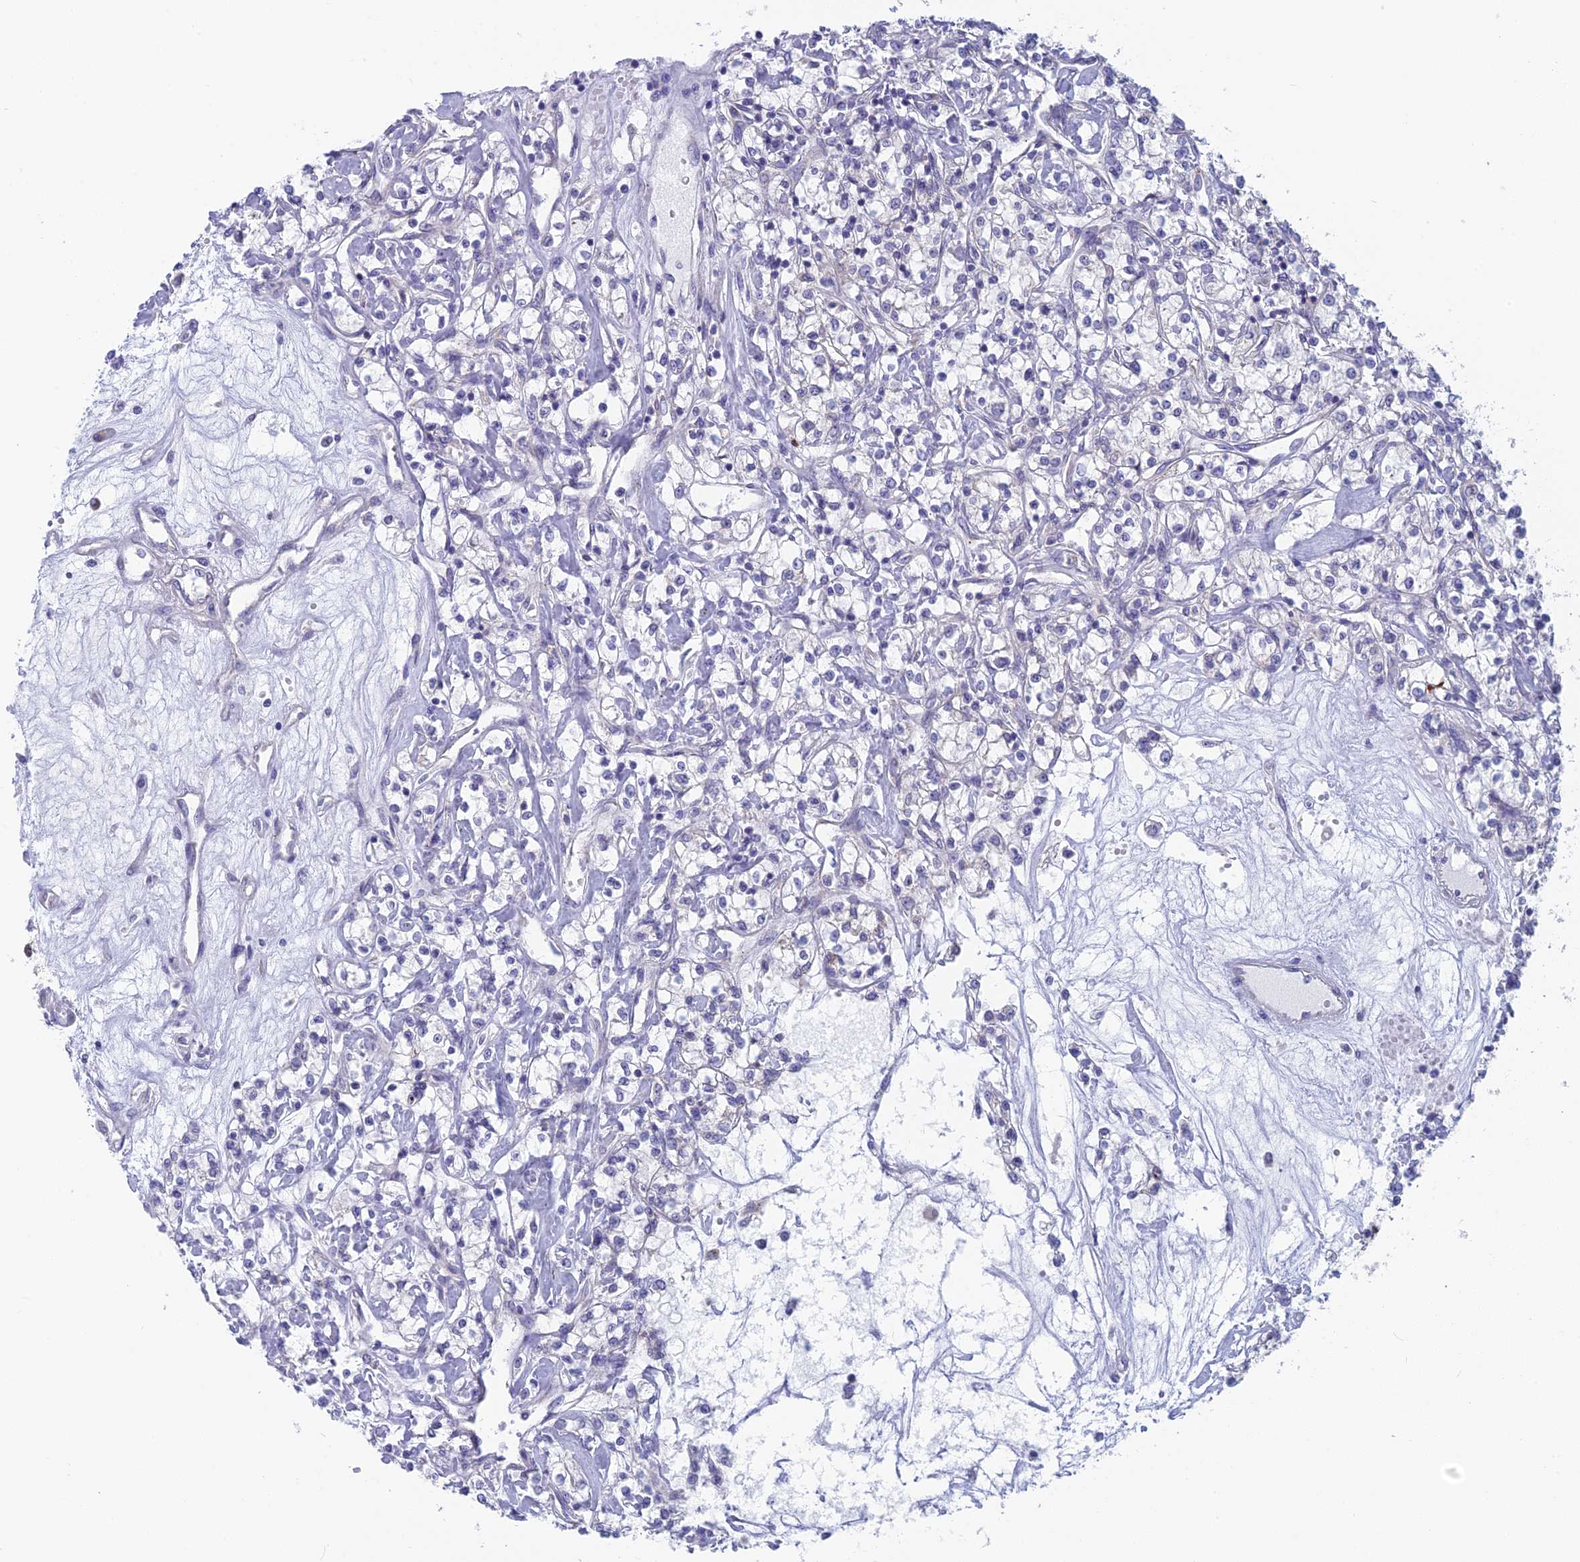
{"staining": {"intensity": "negative", "quantity": "none", "location": "none"}, "tissue": "renal cancer", "cell_type": "Tumor cells", "image_type": "cancer", "snomed": [{"axis": "morphology", "description": "Adenocarcinoma, NOS"}, {"axis": "topography", "description": "Kidney"}], "caption": "The image reveals no significant expression in tumor cells of adenocarcinoma (renal). The staining was performed using DAB to visualize the protein expression in brown, while the nuclei were stained in blue with hematoxylin (Magnification: 20x).", "gene": "MRI1", "patient": {"sex": "female", "age": 59}}